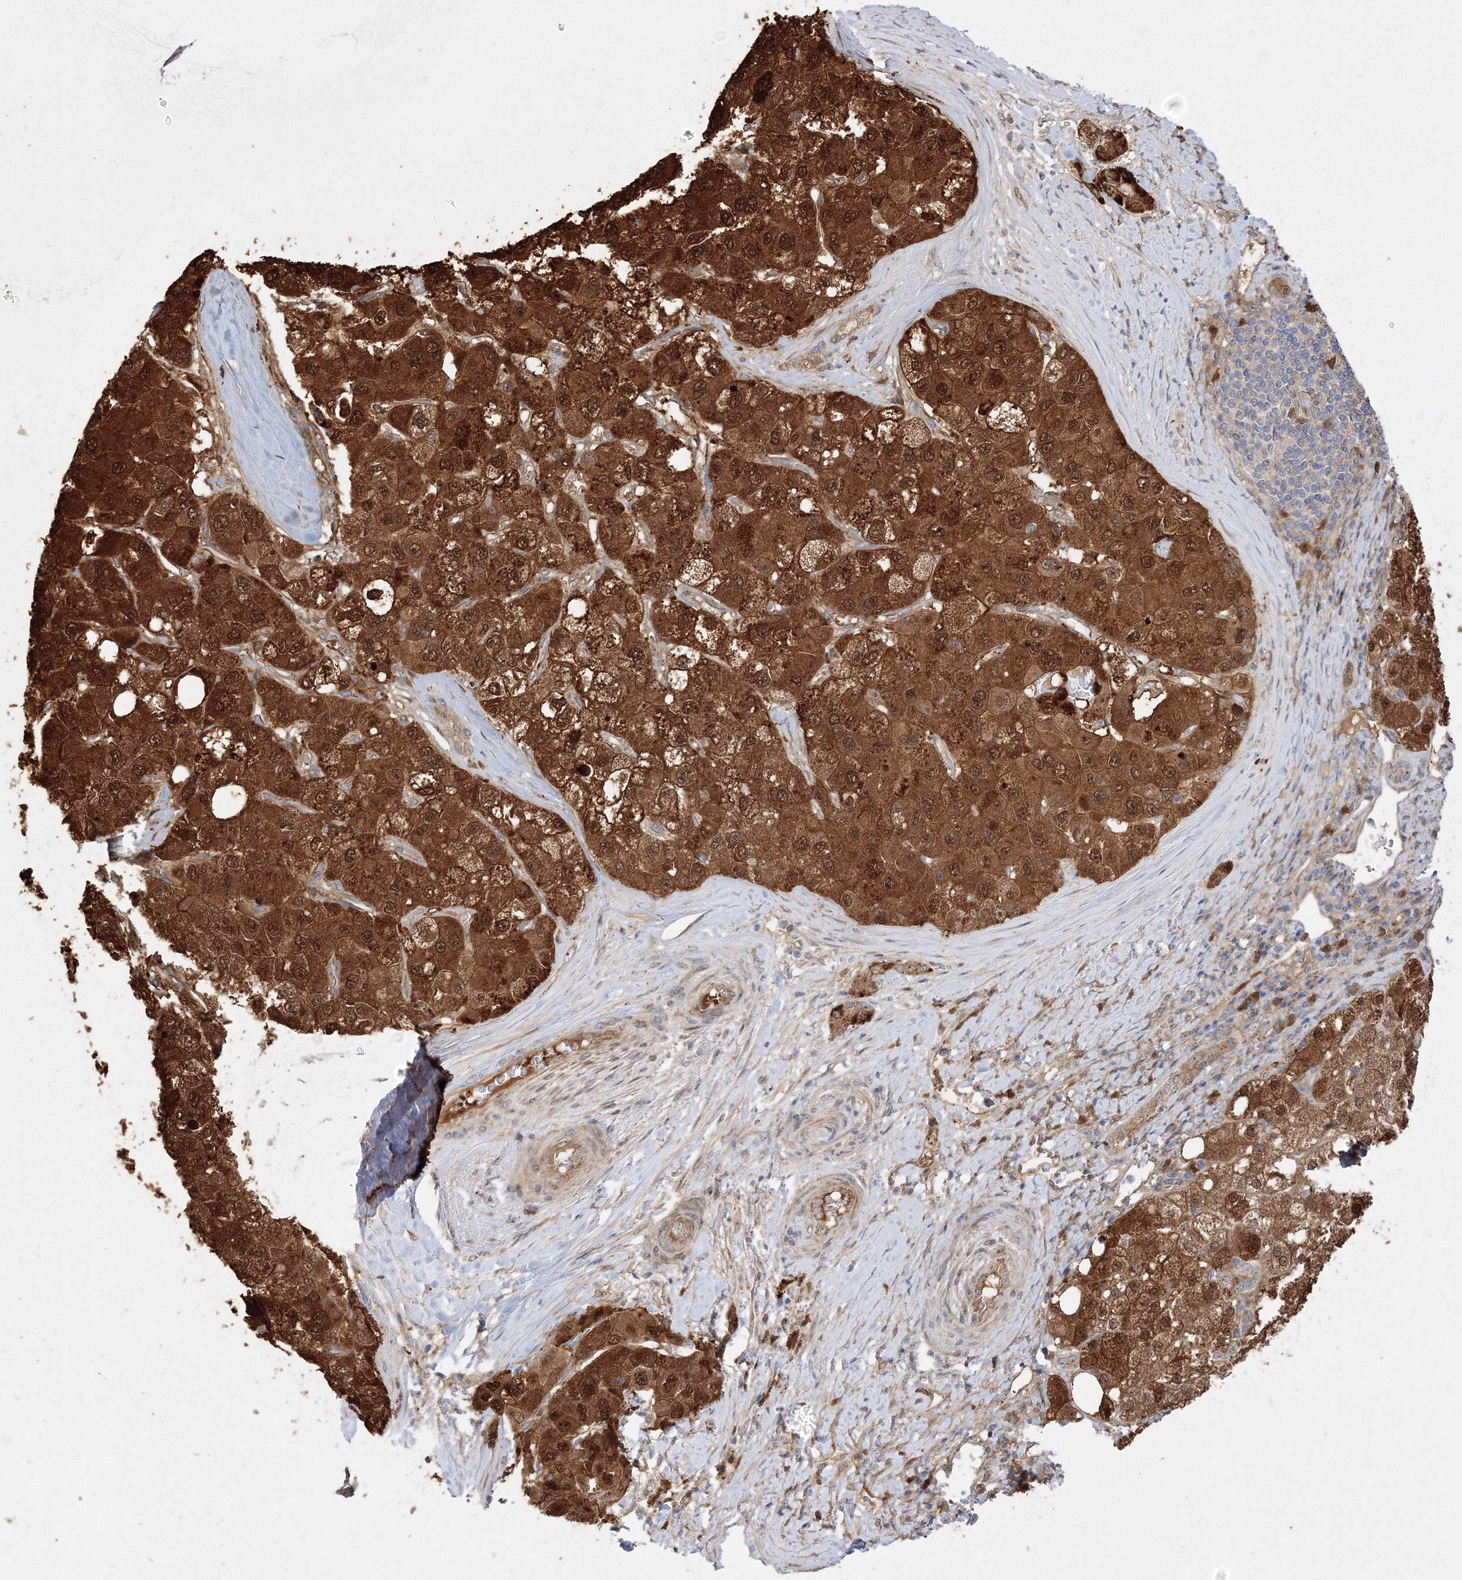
{"staining": {"intensity": "strong", "quantity": ">75%", "location": "cytoplasmic/membranous,nuclear"}, "tissue": "liver cancer", "cell_type": "Tumor cells", "image_type": "cancer", "snomed": [{"axis": "morphology", "description": "Carcinoma, Hepatocellular, NOS"}, {"axis": "topography", "description": "Liver"}], "caption": "There is high levels of strong cytoplasmic/membranous and nuclear positivity in tumor cells of liver hepatocellular carcinoma, as demonstrated by immunohistochemical staining (brown color).", "gene": "NPM3", "patient": {"sex": "male", "age": 80}}